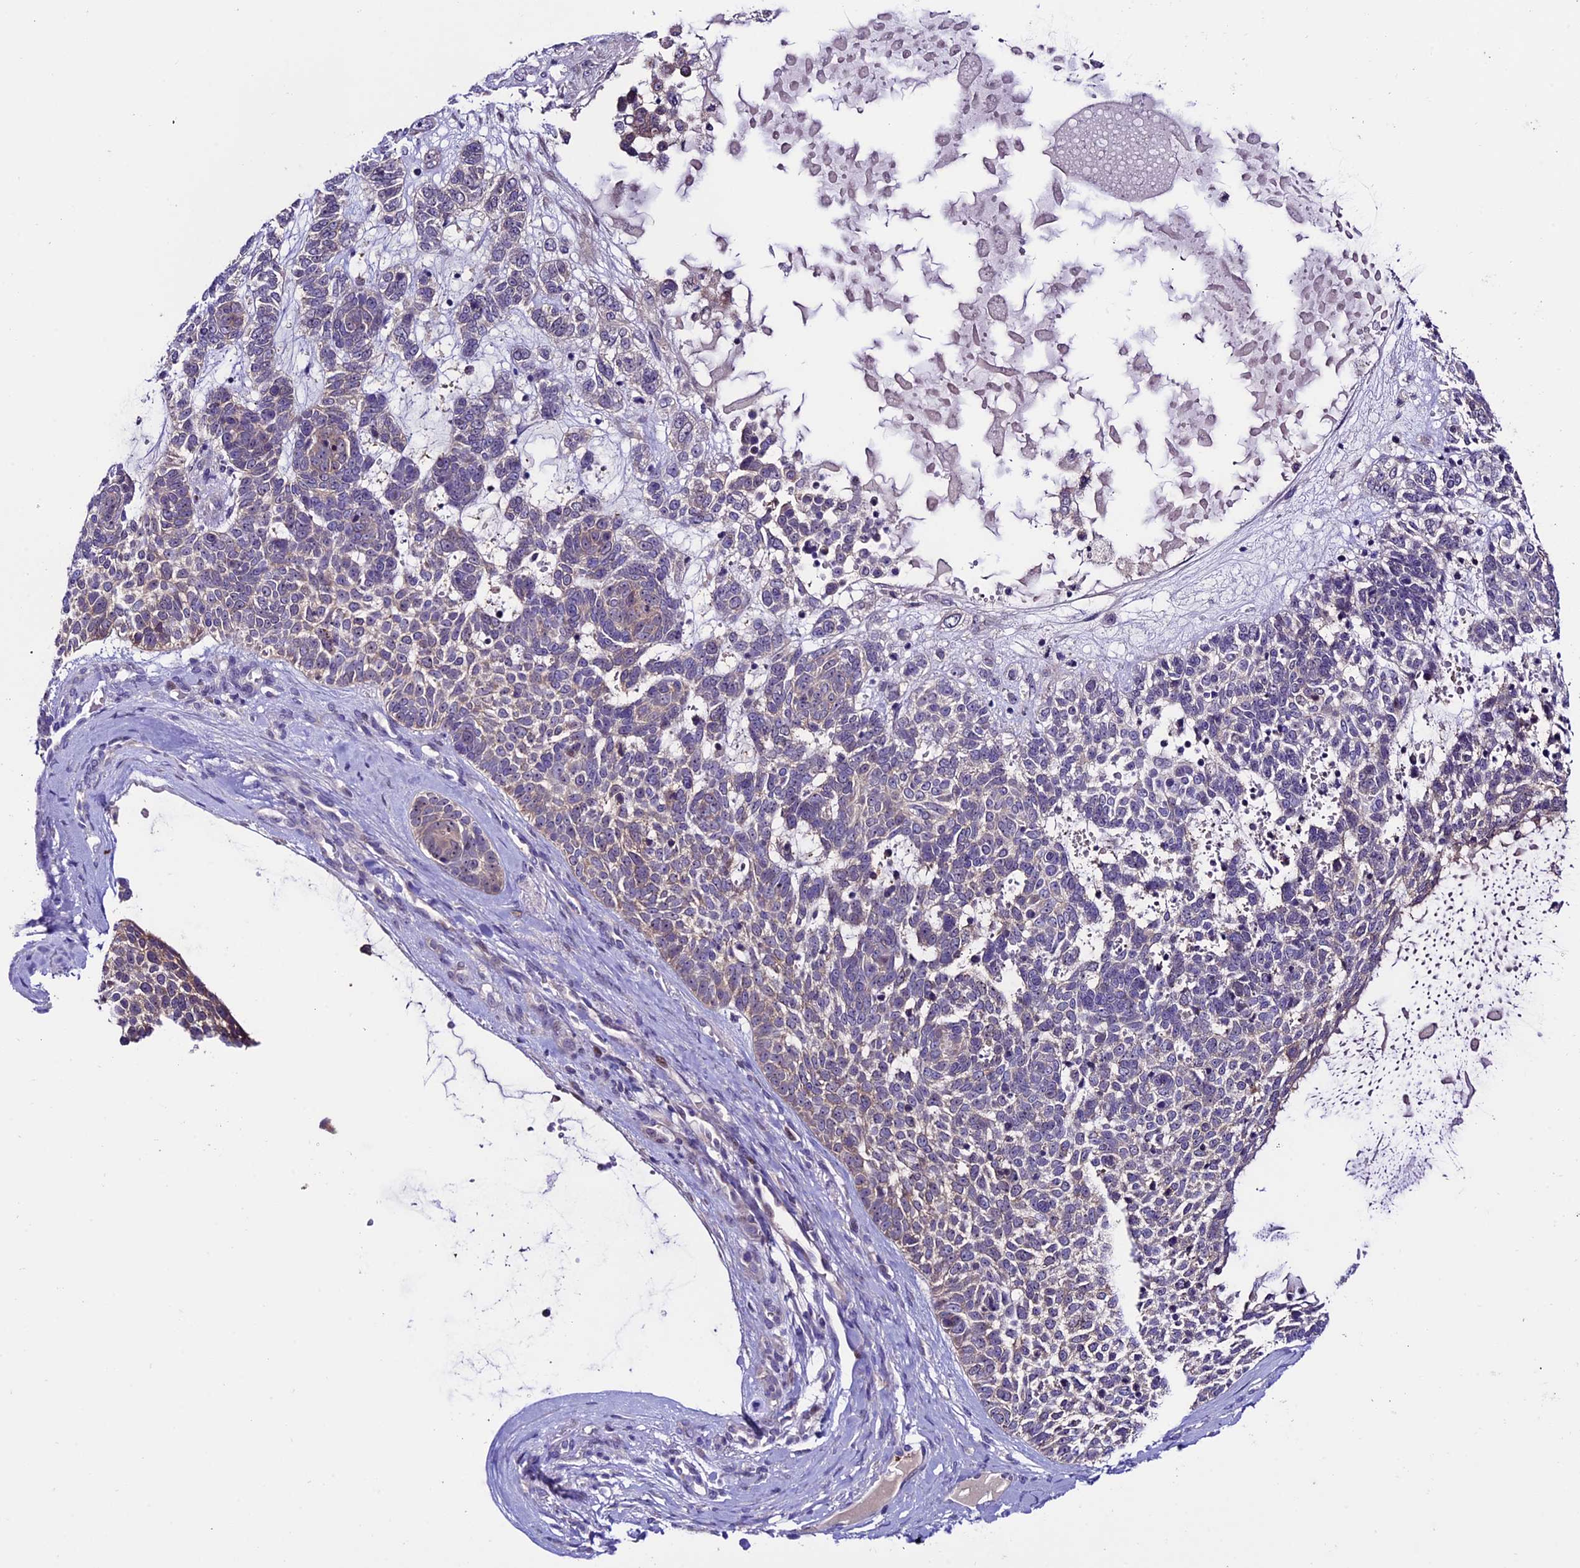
{"staining": {"intensity": "weak", "quantity": "25%-75%", "location": "cytoplasmic/membranous"}, "tissue": "skin cancer", "cell_type": "Tumor cells", "image_type": "cancer", "snomed": [{"axis": "morphology", "description": "Basal cell carcinoma"}, {"axis": "topography", "description": "Skin"}], "caption": "Skin basal cell carcinoma stained for a protein displays weak cytoplasmic/membranous positivity in tumor cells.", "gene": "XKR7", "patient": {"sex": "female", "age": 81}}